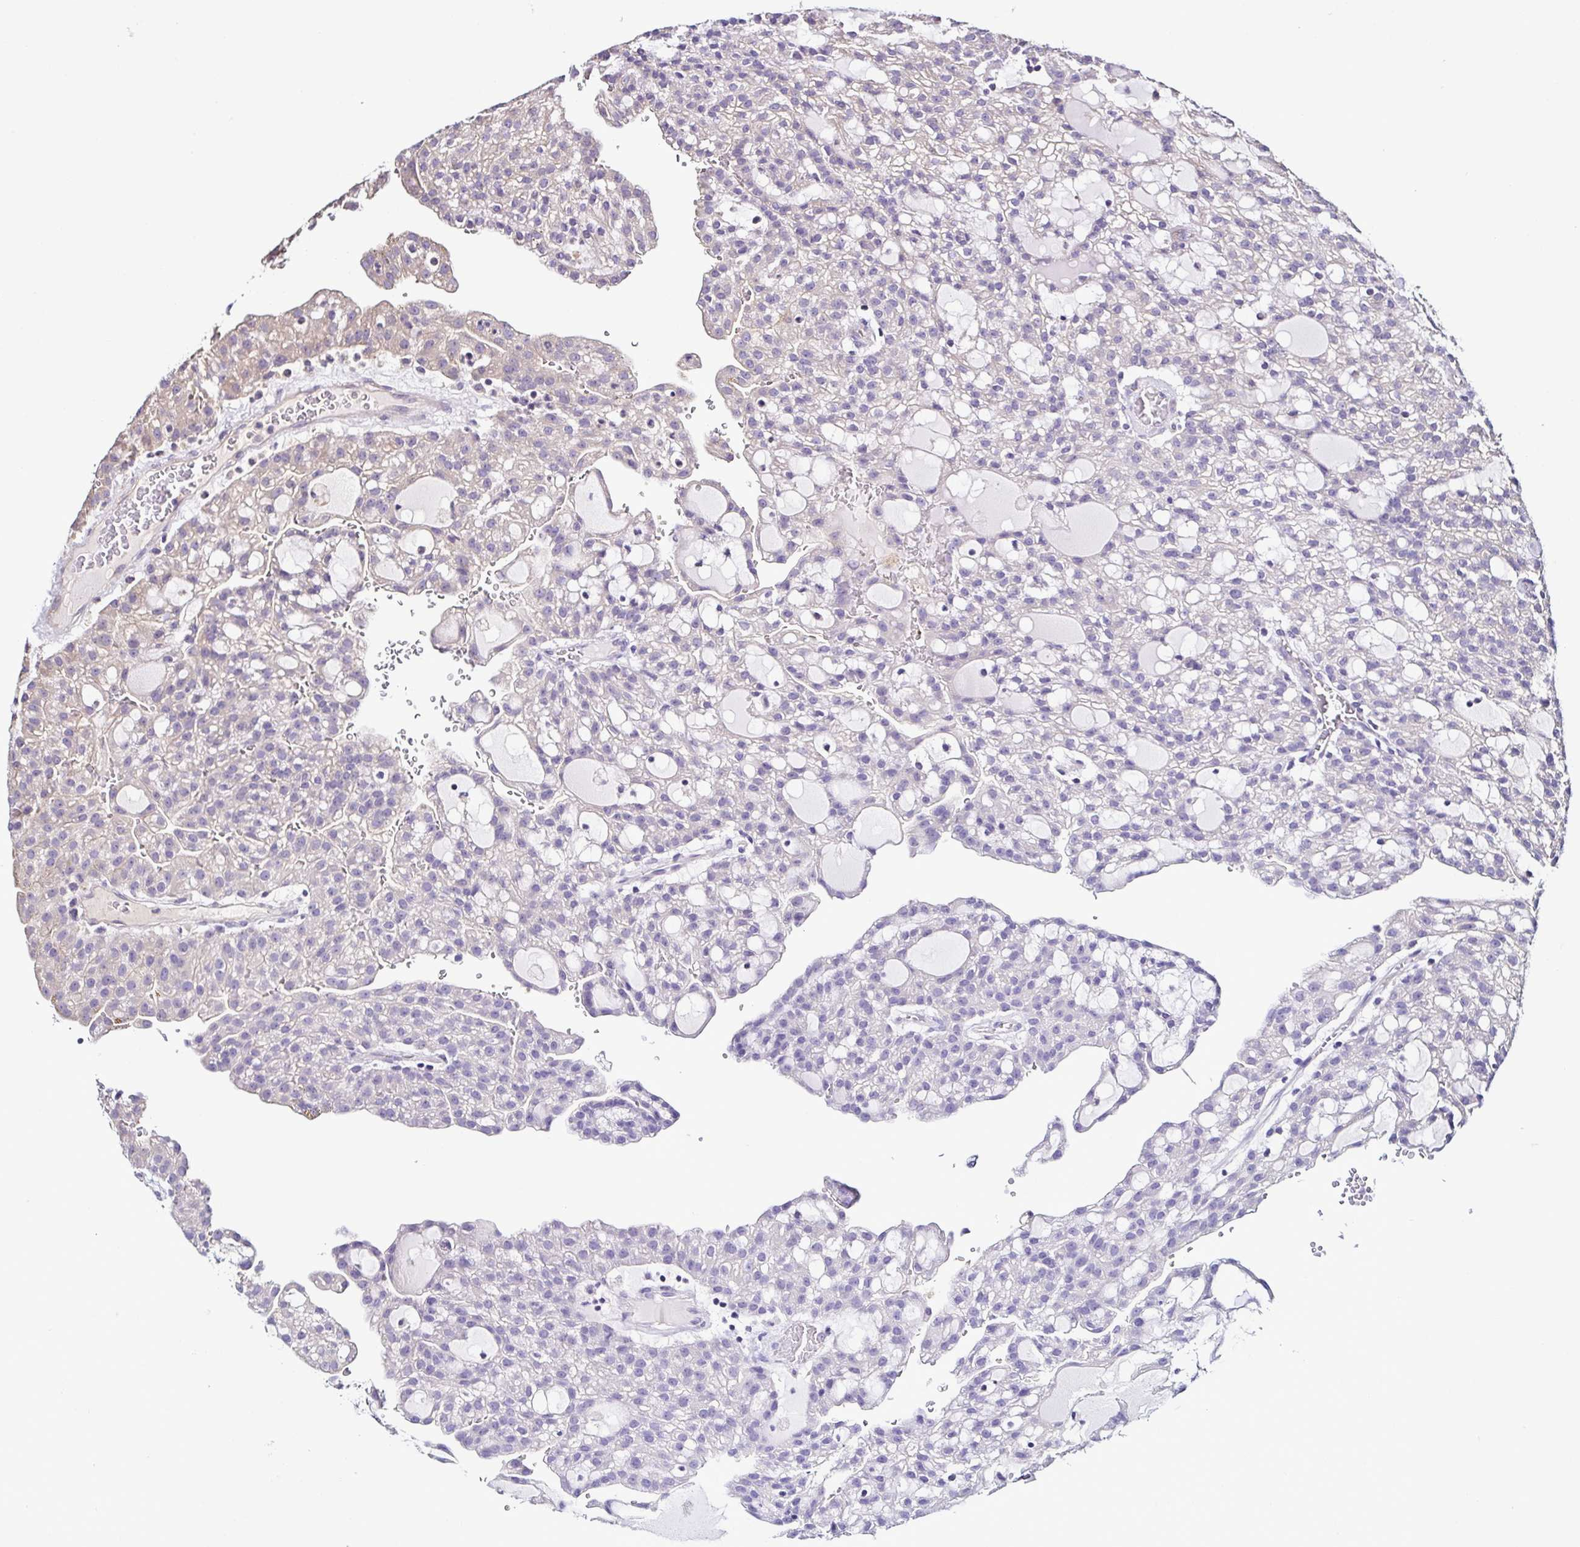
{"staining": {"intensity": "negative", "quantity": "none", "location": "none"}, "tissue": "renal cancer", "cell_type": "Tumor cells", "image_type": "cancer", "snomed": [{"axis": "morphology", "description": "Adenocarcinoma, NOS"}, {"axis": "topography", "description": "Kidney"}], "caption": "High power microscopy photomicrograph of an IHC photomicrograph of adenocarcinoma (renal), revealing no significant expression in tumor cells.", "gene": "LMOD2", "patient": {"sex": "male", "age": 63}}